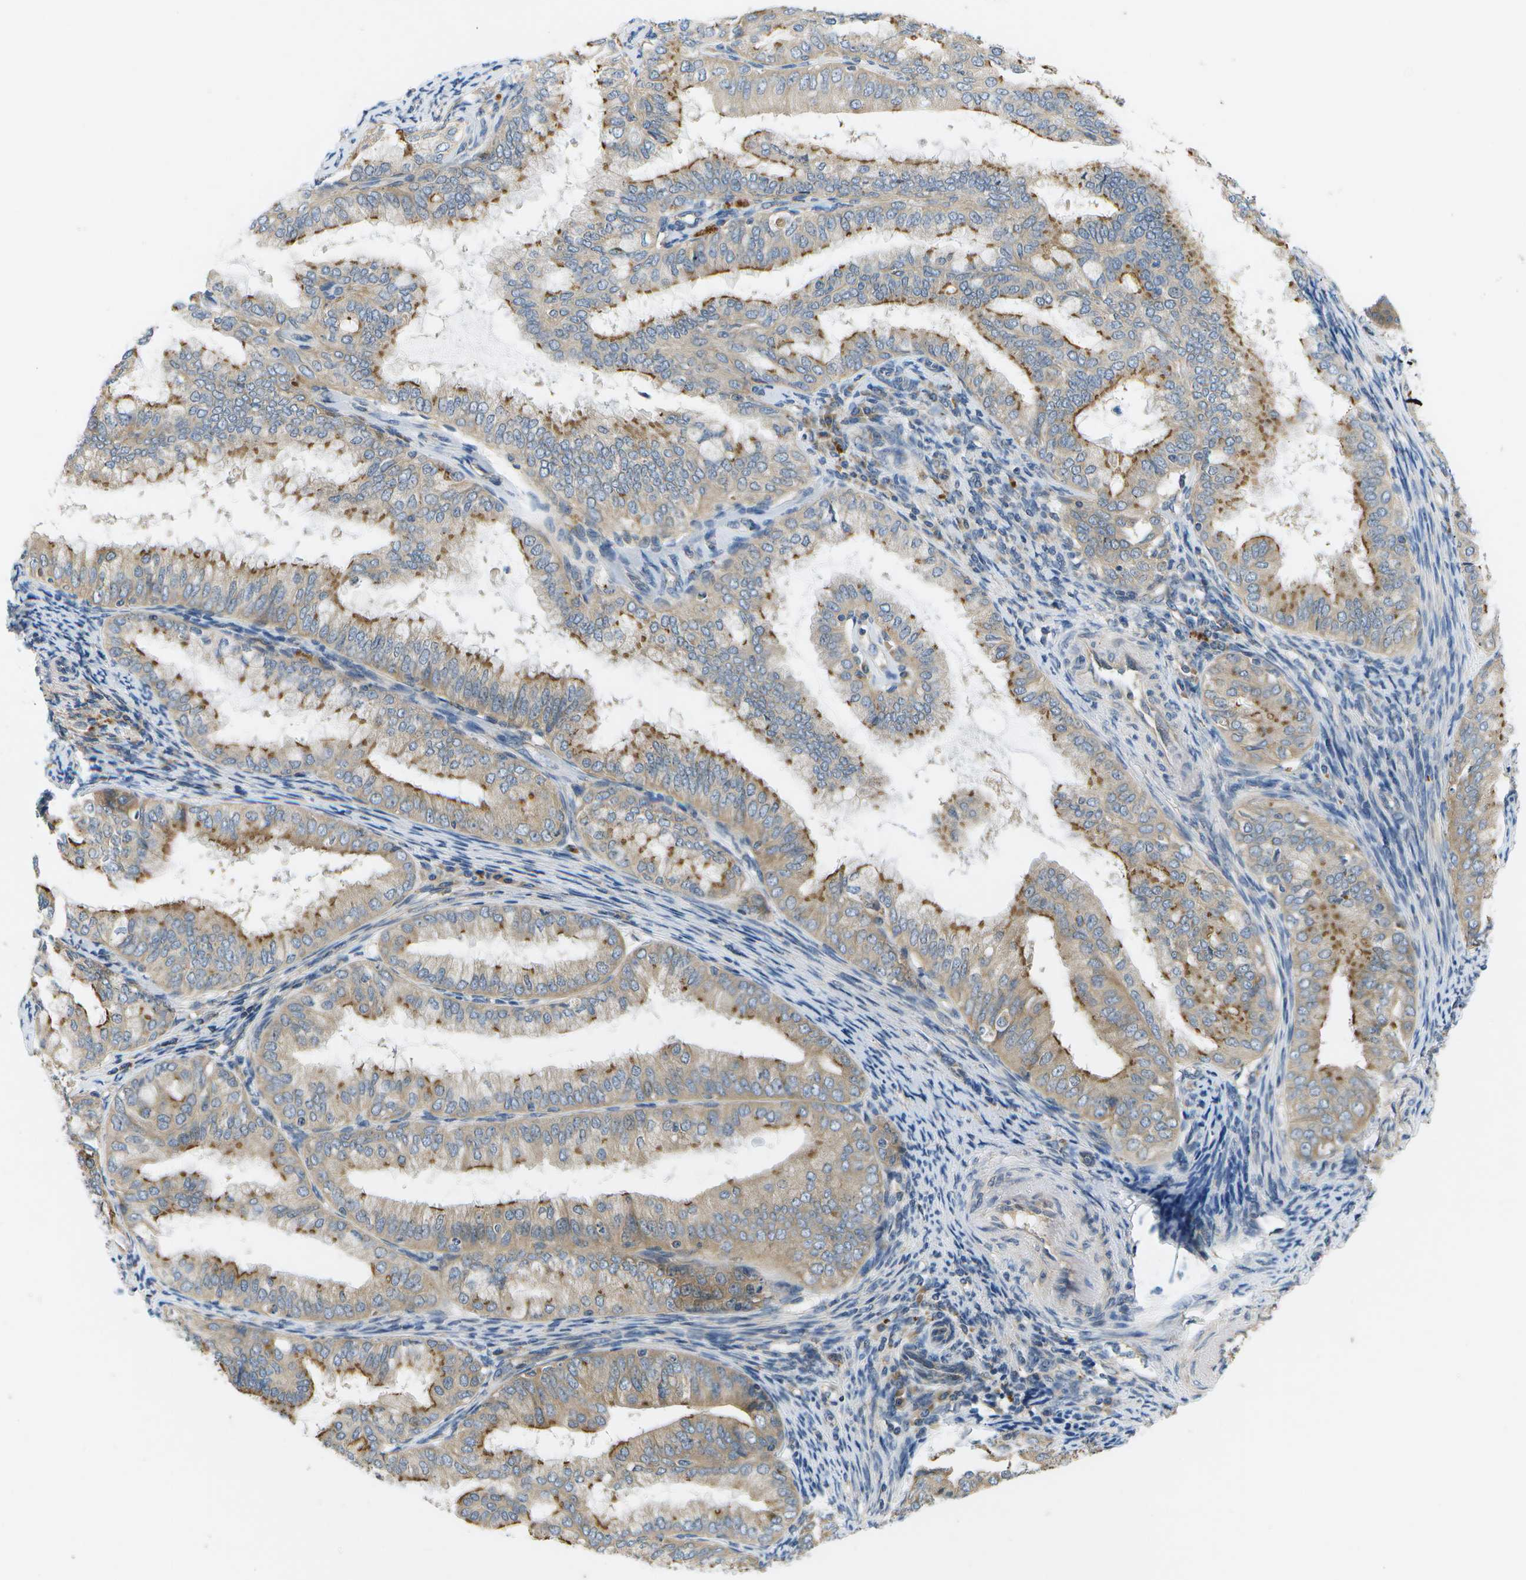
{"staining": {"intensity": "moderate", "quantity": "25%-75%", "location": "cytoplasmic/membranous"}, "tissue": "endometrial cancer", "cell_type": "Tumor cells", "image_type": "cancer", "snomed": [{"axis": "morphology", "description": "Adenocarcinoma, NOS"}, {"axis": "topography", "description": "Endometrium"}], "caption": "Immunohistochemical staining of endometrial cancer reveals moderate cytoplasmic/membranous protein expression in approximately 25%-75% of tumor cells.", "gene": "SLC25A20", "patient": {"sex": "female", "age": 63}}